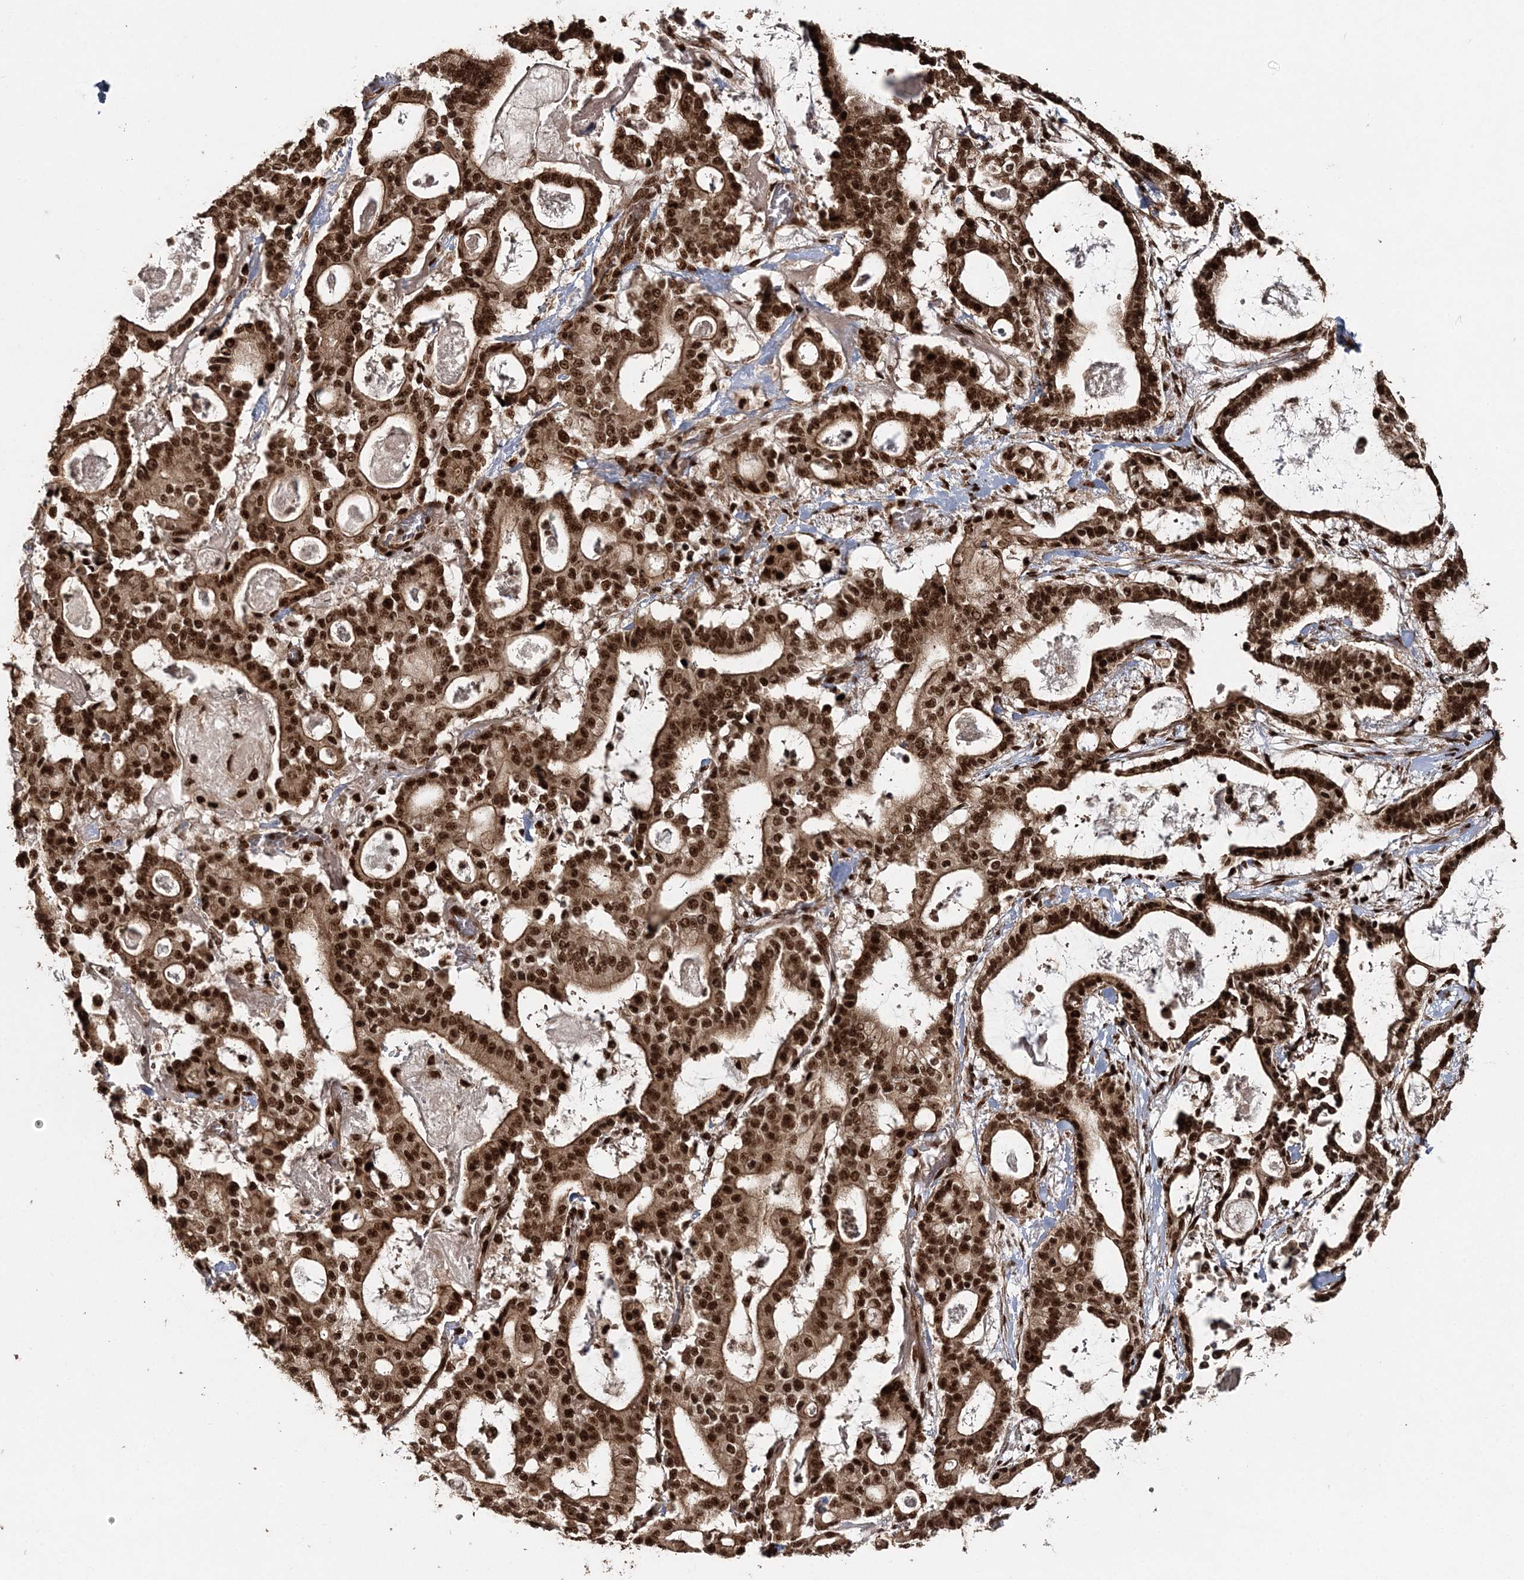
{"staining": {"intensity": "strong", "quantity": ">75%", "location": "cytoplasmic/membranous,nuclear"}, "tissue": "pancreatic cancer", "cell_type": "Tumor cells", "image_type": "cancer", "snomed": [{"axis": "morphology", "description": "Adenocarcinoma, NOS"}, {"axis": "topography", "description": "Pancreas"}], "caption": "Immunohistochemical staining of human adenocarcinoma (pancreatic) exhibits strong cytoplasmic/membranous and nuclear protein staining in about >75% of tumor cells.", "gene": "EXOSC8", "patient": {"sex": "male", "age": 63}}